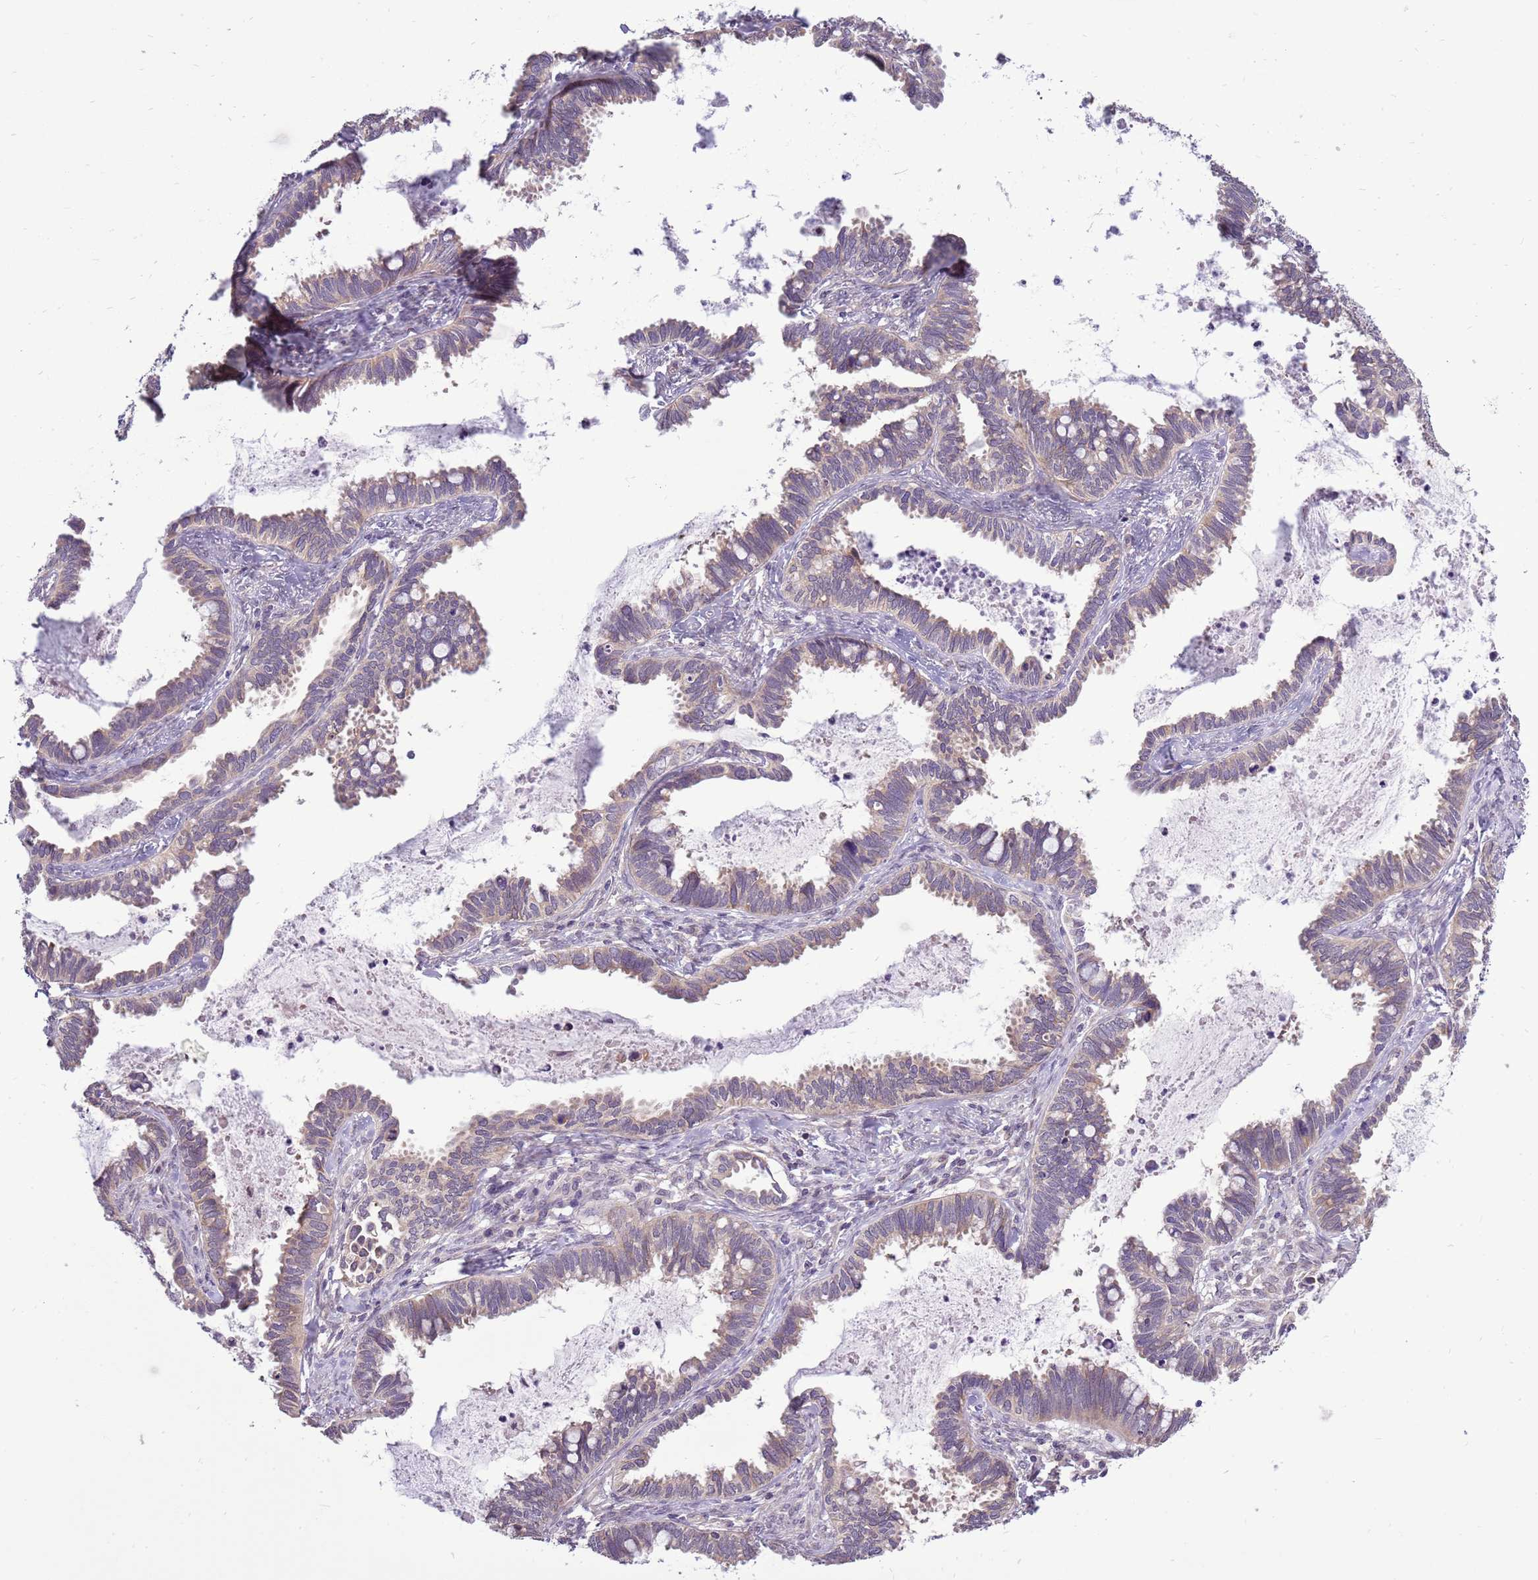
{"staining": {"intensity": "moderate", "quantity": ">75%", "location": "cytoplasmic/membranous"}, "tissue": "cervical cancer", "cell_type": "Tumor cells", "image_type": "cancer", "snomed": [{"axis": "morphology", "description": "Adenocarcinoma, NOS"}, {"axis": "topography", "description": "Cervix"}], "caption": "This is a histology image of immunohistochemistry (IHC) staining of adenocarcinoma (cervical), which shows moderate expression in the cytoplasmic/membranous of tumor cells.", "gene": "UGGT2", "patient": {"sex": "female", "age": 37}}